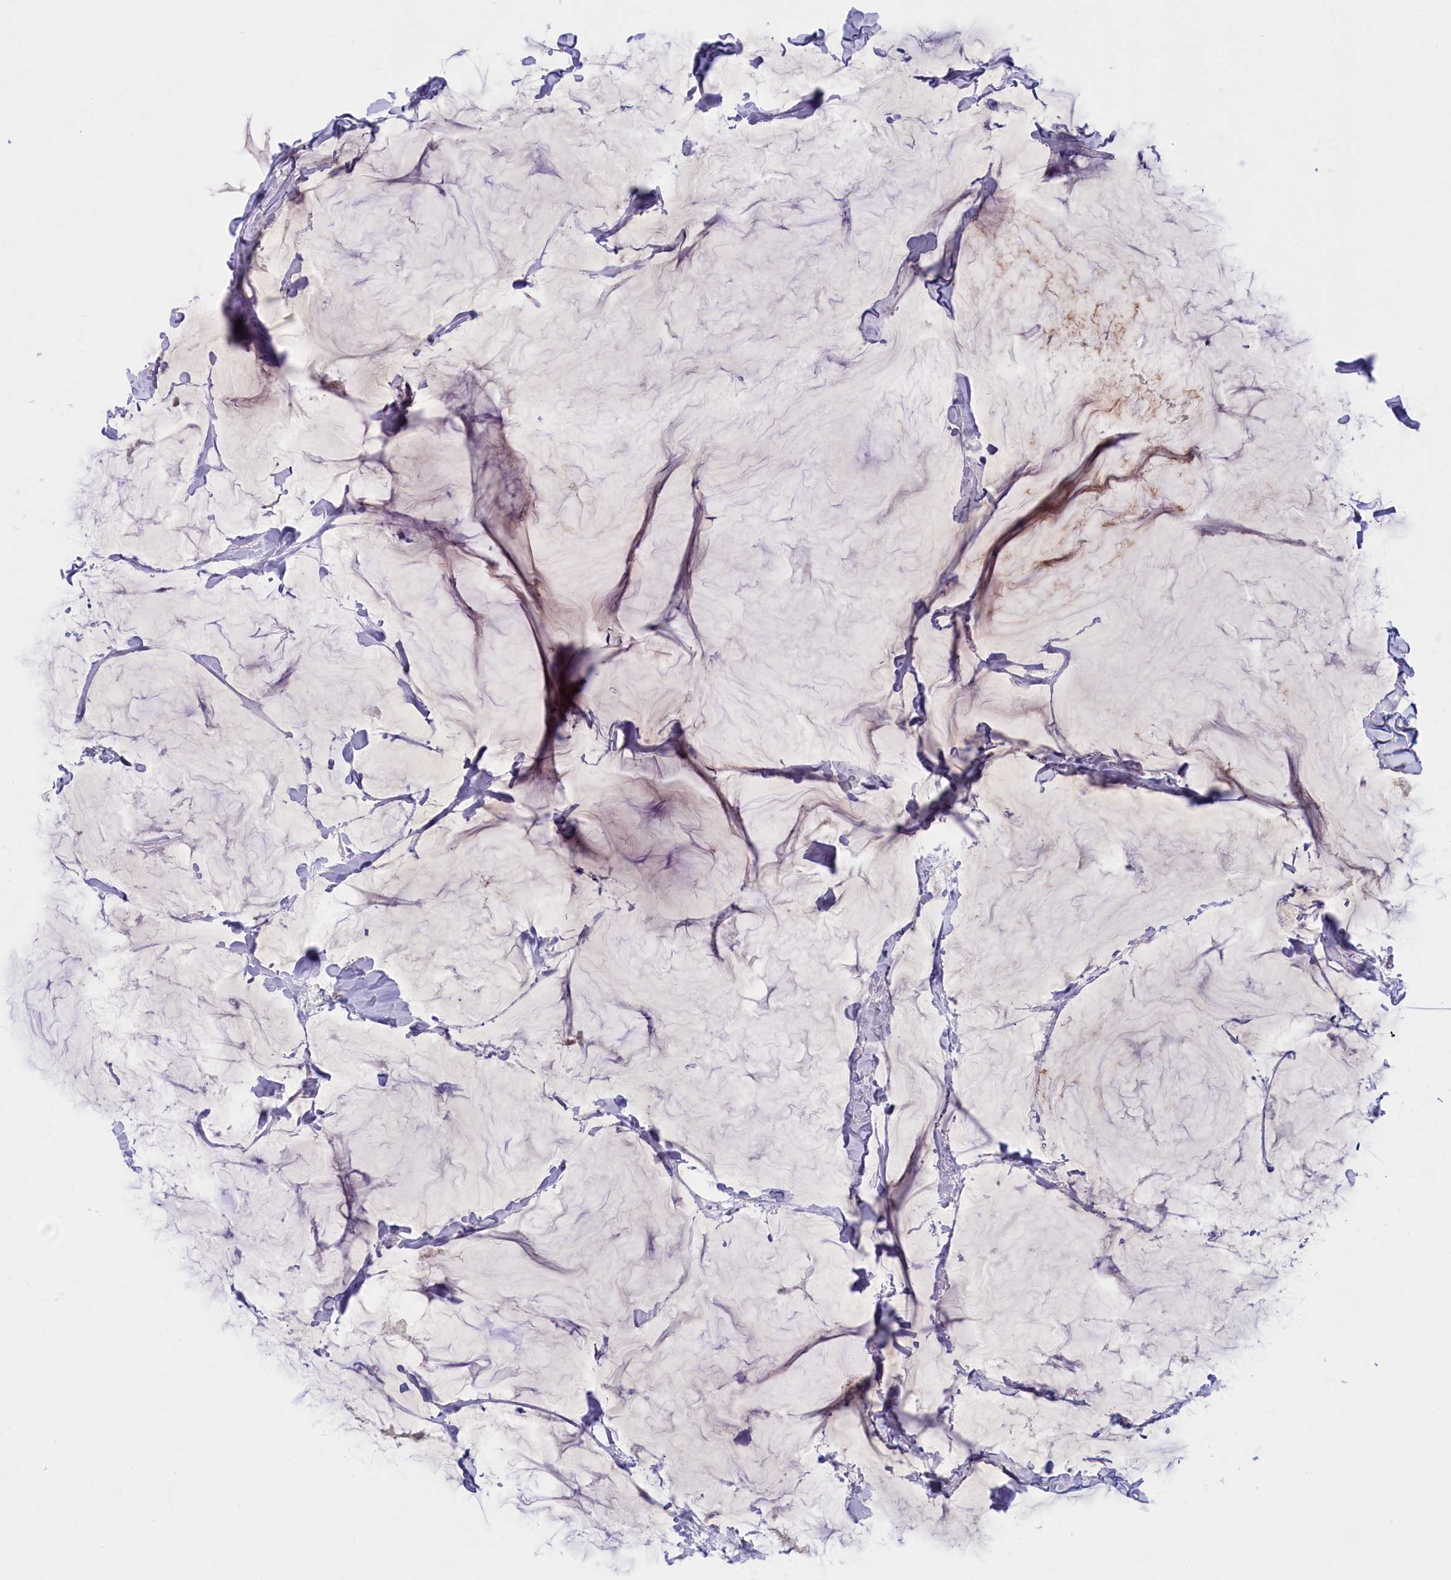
{"staining": {"intensity": "negative", "quantity": "none", "location": "none"}, "tissue": "breast cancer", "cell_type": "Tumor cells", "image_type": "cancer", "snomed": [{"axis": "morphology", "description": "Duct carcinoma"}, {"axis": "topography", "description": "Breast"}], "caption": "This is an IHC image of breast cancer (intraductal carcinoma). There is no positivity in tumor cells.", "gene": "ZSWIM4", "patient": {"sex": "female", "age": 93}}